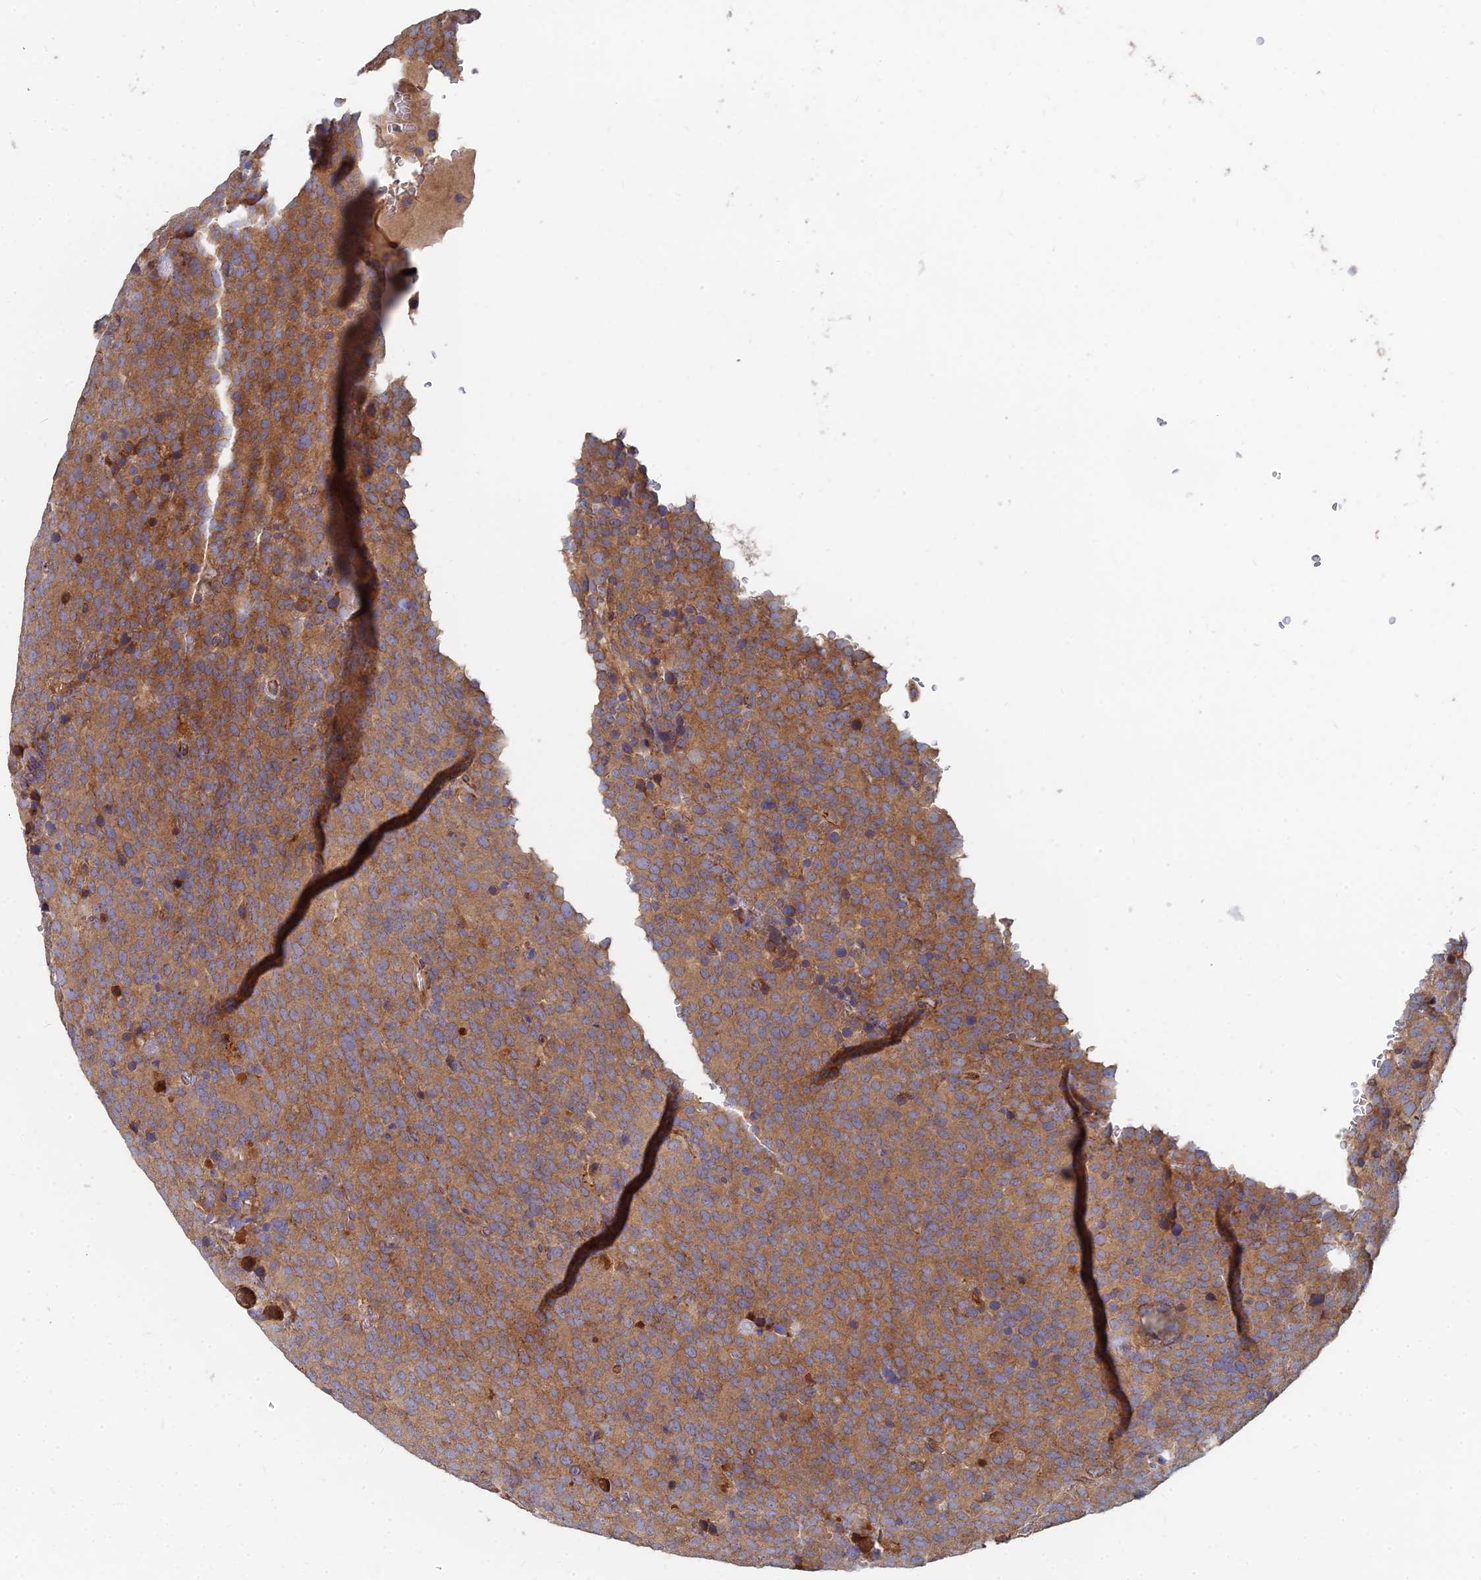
{"staining": {"intensity": "moderate", "quantity": ">75%", "location": "cytoplasmic/membranous"}, "tissue": "testis cancer", "cell_type": "Tumor cells", "image_type": "cancer", "snomed": [{"axis": "morphology", "description": "Seminoma, NOS"}, {"axis": "topography", "description": "Testis"}], "caption": "Protein staining reveals moderate cytoplasmic/membranous staining in about >75% of tumor cells in testis cancer (seminoma).", "gene": "CCZ1", "patient": {"sex": "male", "age": 71}}